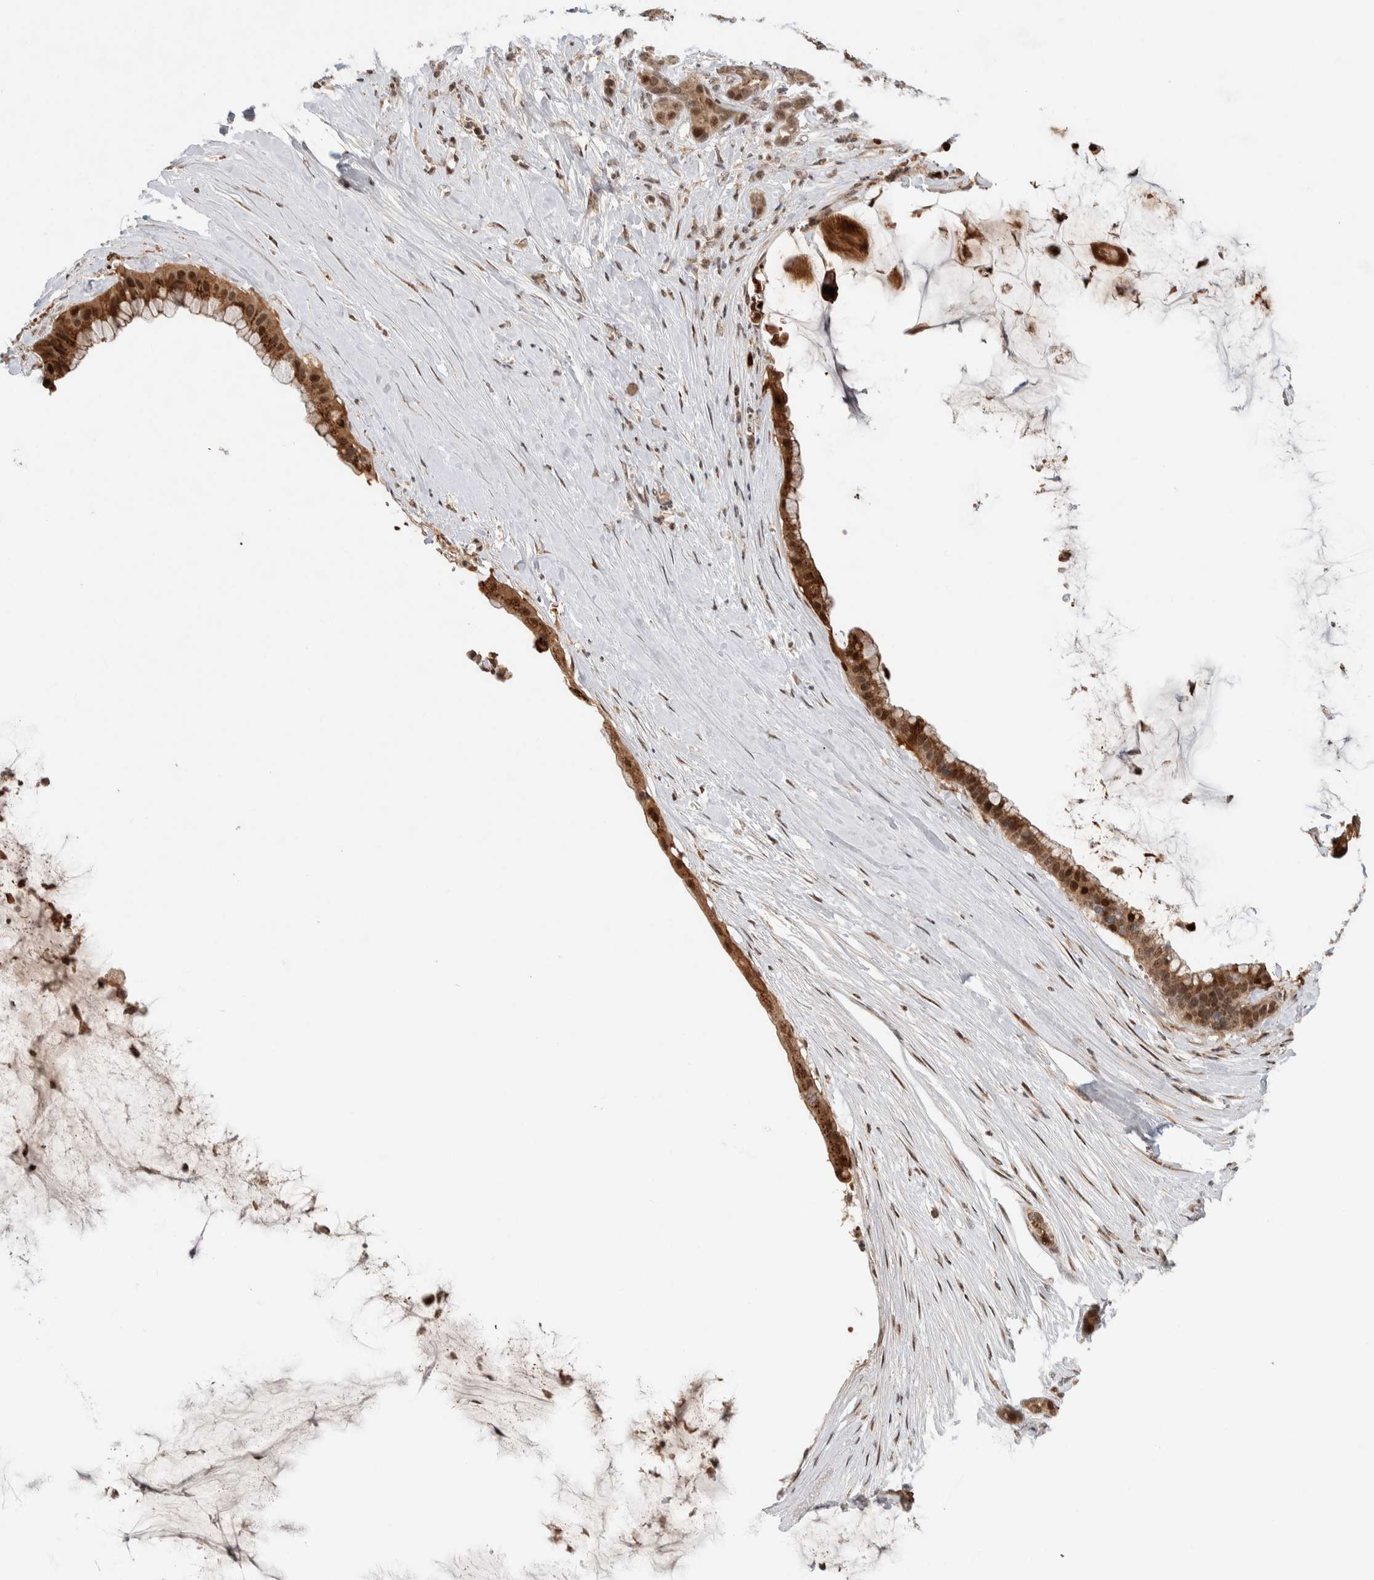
{"staining": {"intensity": "moderate", "quantity": ">75%", "location": "cytoplasmic/membranous,nuclear"}, "tissue": "pancreatic cancer", "cell_type": "Tumor cells", "image_type": "cancer", "snomed": [{"axis": "morphology", "description": "Adenocarcinoma, NOS"}, {"axis": "topography", "description": "Pancreas"}], "caption": "Immunohistochemistry (DAB (3,3'-diaminobenzidine)) staining of human pancreatic adenocarcinoma exhibits moderate cytoplasmic/membranous and nuclear protein positivity in approximately >75% of tumor cells. The staining is performed using DAB brown chromogen to label protein expression. The nuclei are counter-stained blue using hematoxylin.", "gene": "ZNF521", "patient": {"sex": "male", "age": 41}}